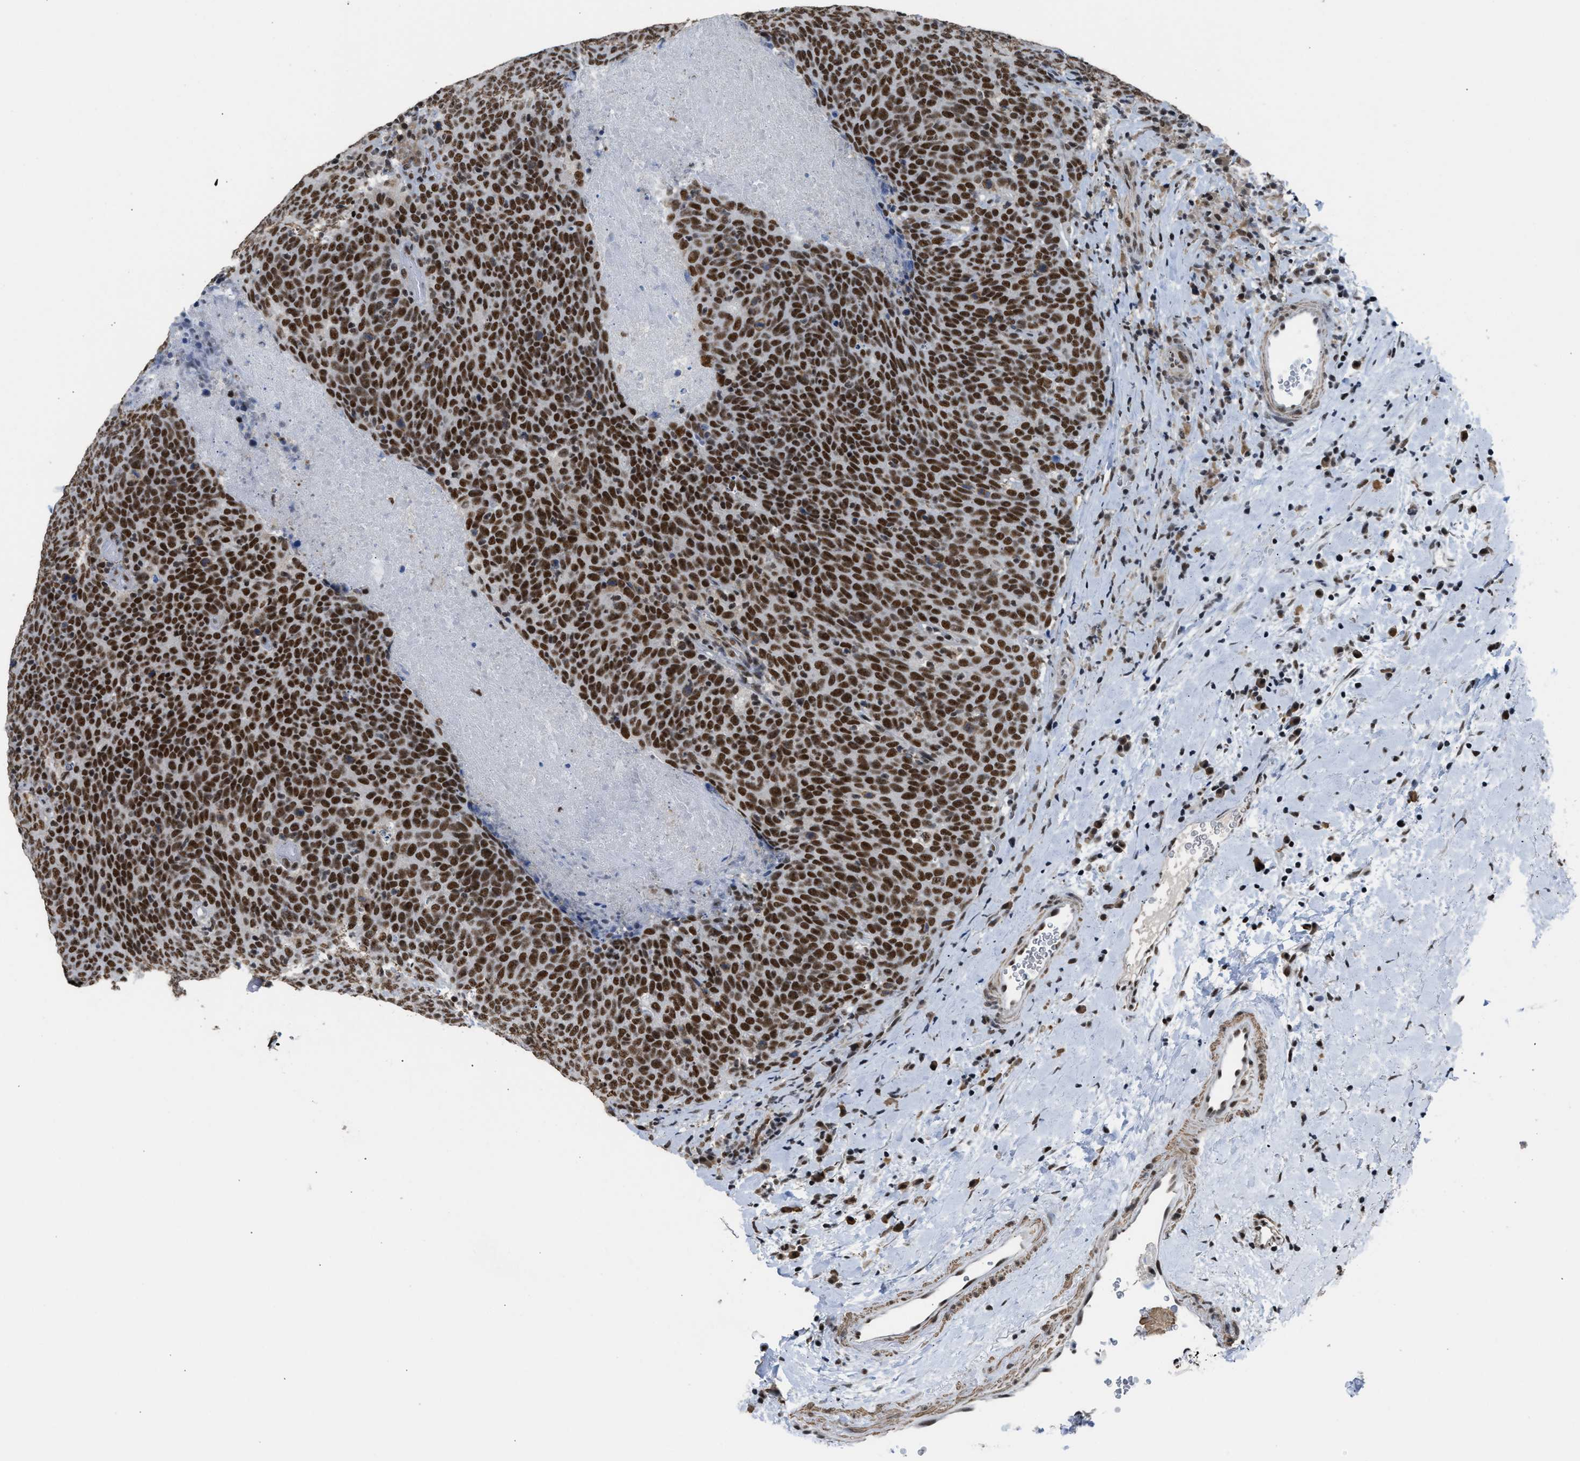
{"staining": {"intensity": "strong", "quantity": ">75%", "location": "nuclear"}, "tissue": "head and neck cancer", "cell_type": "Tumor cells", "image_type": "cancer", "snomed": [{"axis": "morphology", "description": "Squamous cell carcinoma, NOS"}, {"axis": "morphology", "description": "Squamous cell carcinoma, metastatic, NOS"}, {"axis": "topography", "description": "Lymph node"}, {"axis": "topography", "description": "Head-Neck"}], "caption": "Immunohistochemical staining of human head and neck cancer shows high levels of strong nuclear protein expression in approximately >75% of tumor cells.", "gene": "SCAF4", "patient": {"sex": "male", "age": 62}}